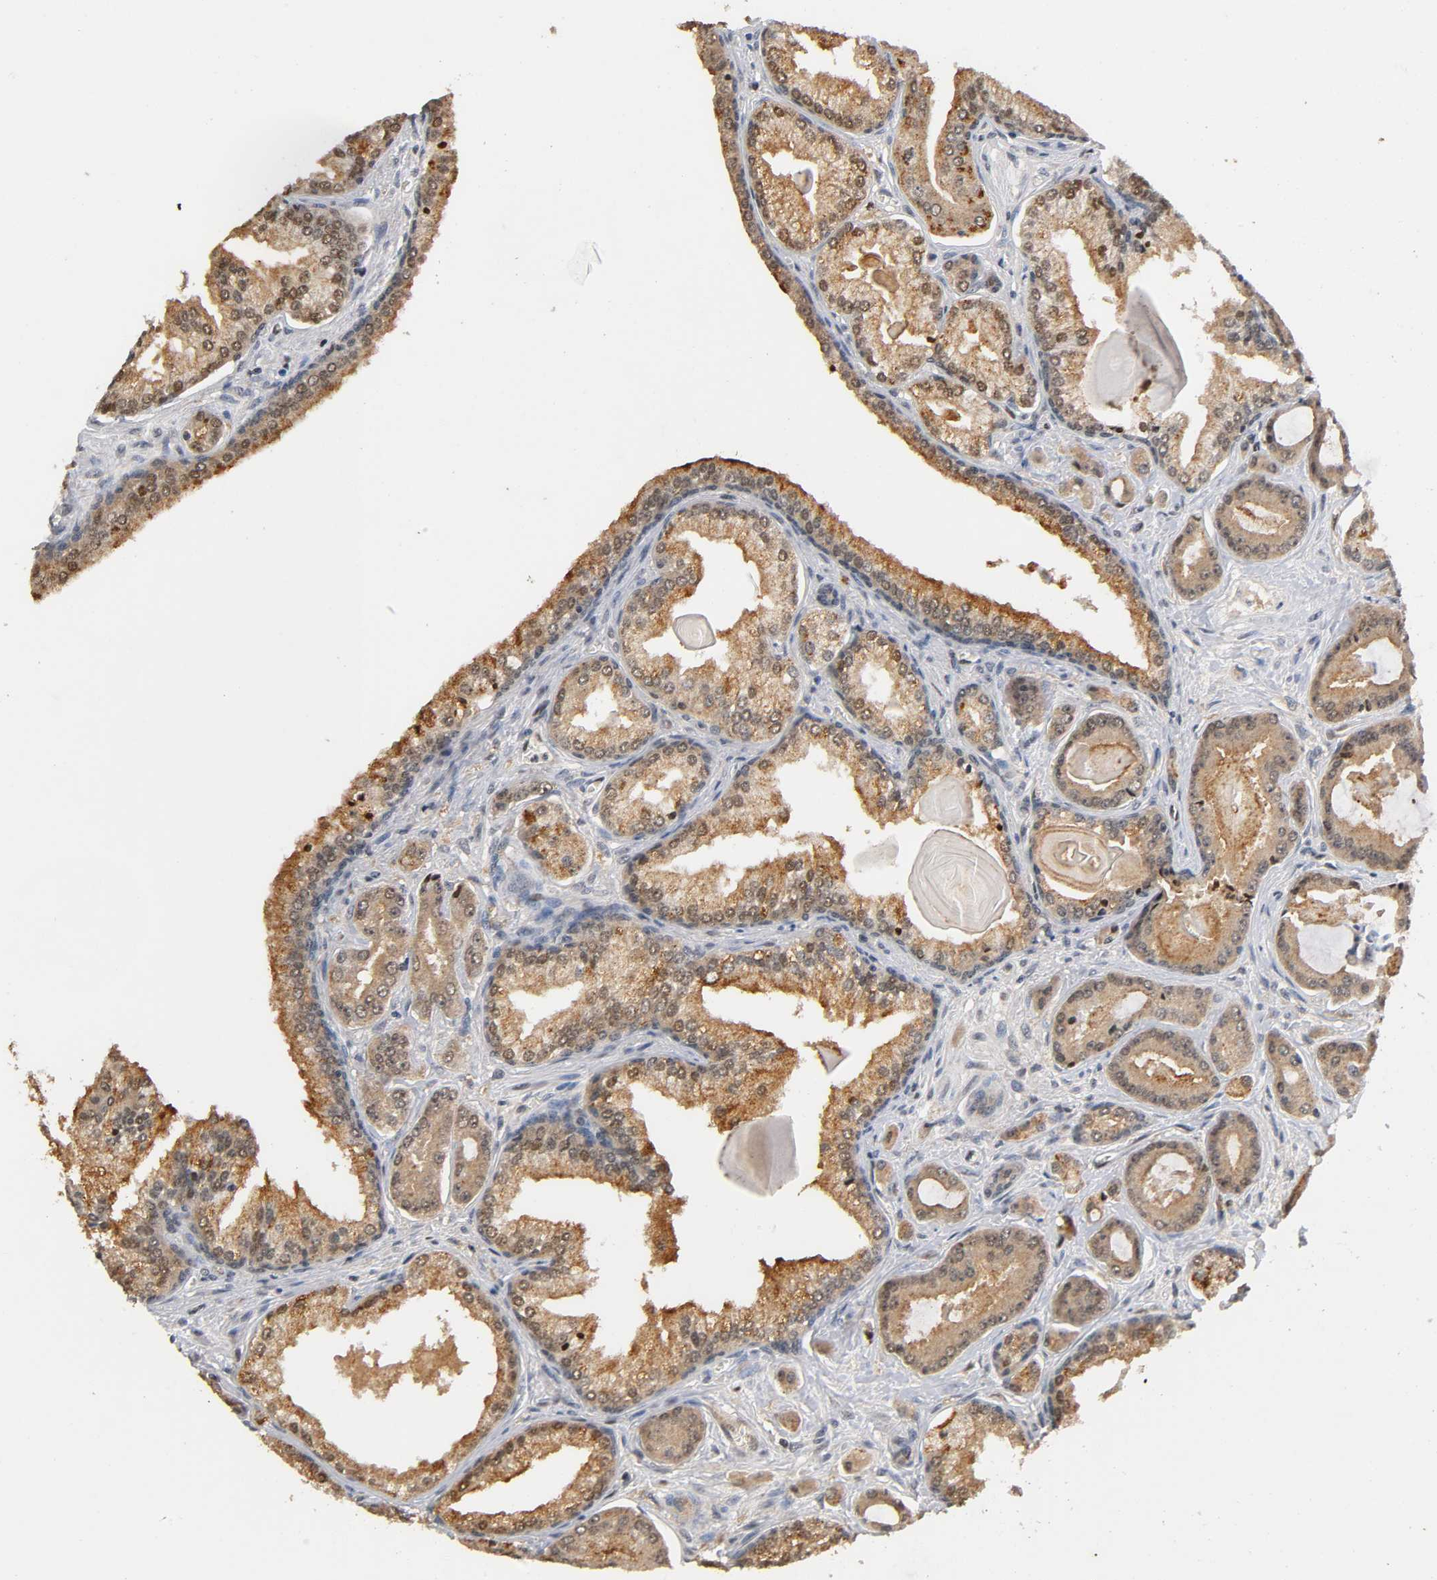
{"staining": {"intensity": "moderate", "quantity": ">75%", "location": "cytoplasmic/membranous,nuclear"}, "tissue": "prostate cancer", "cell_type": "Tumor cells", "image_type": "cancer", "snomed": [{"axis": "morphology", "description": "Adenocarcinoma, Low grade"}, {"axis": "topography", "description": "Prostate"}], "caption": "Tumor cells demonstrate medium levels of moderate cytoplasmic/membranous and nuclear positivity in about >75% of cells in prostate cancer (low-grade adenocarcinoma).", "gene": "UBC", "patient": {"sex": "male", "age": 59}}